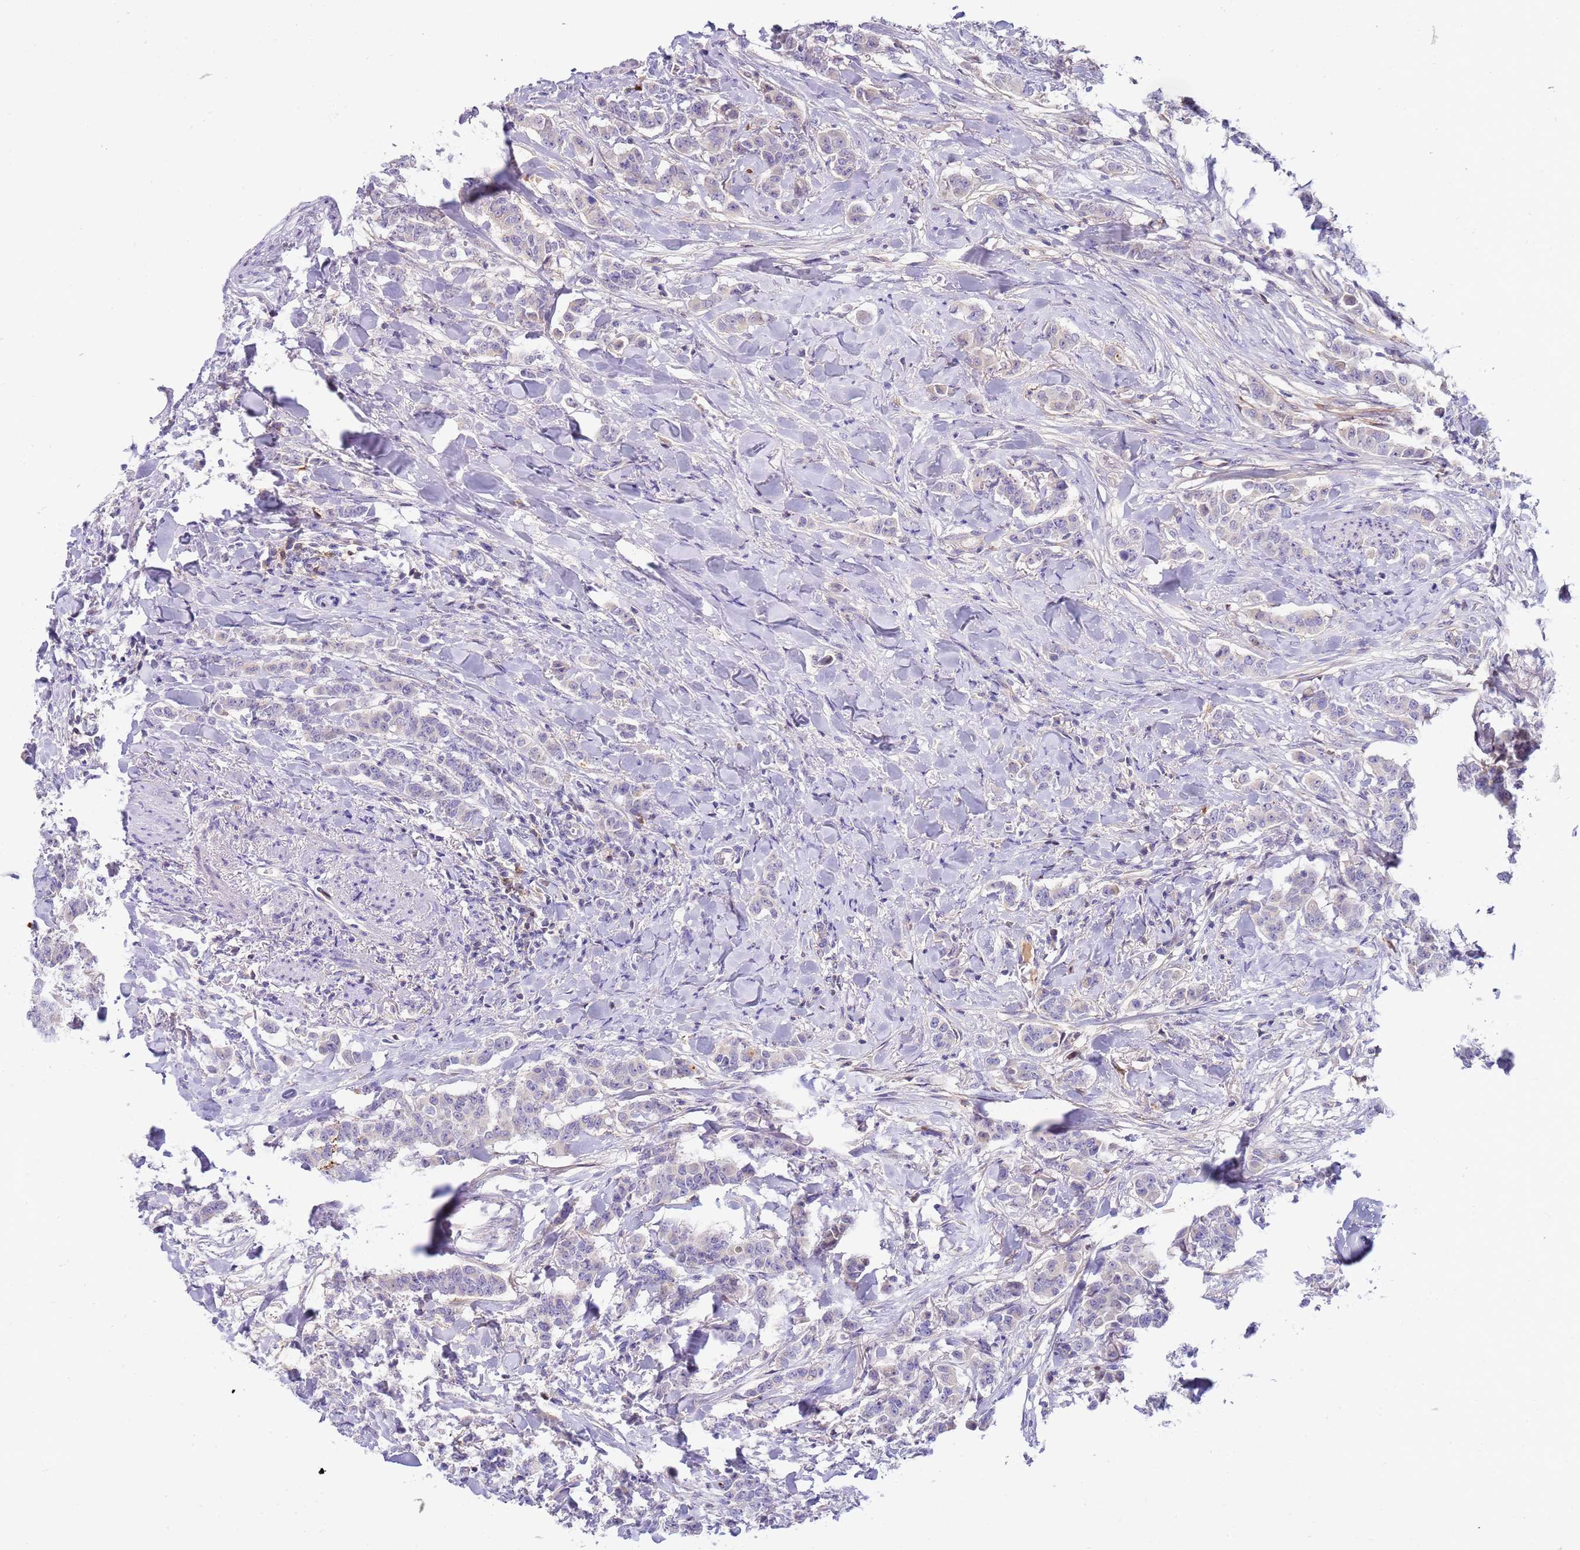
{"staining": {"intensity": "negative", "quantity": "none", "location": "none"}, "tissue": "breast cancer", "cell_type": "Tumor cells", "image_type": "cancer", "snomed": [{"axis": "morphology", "description": "Duct carcinoma"}, {"axis": "topography", "description": "Breast"}], "caption": "Human breast cancer (infiltrating ductal carcinoma) stained for a protein using immunohistochemistry demonstrates no positivity in tumor cells.", "gene": "STK25", "patient": {"sex": "female", "age": 40}}